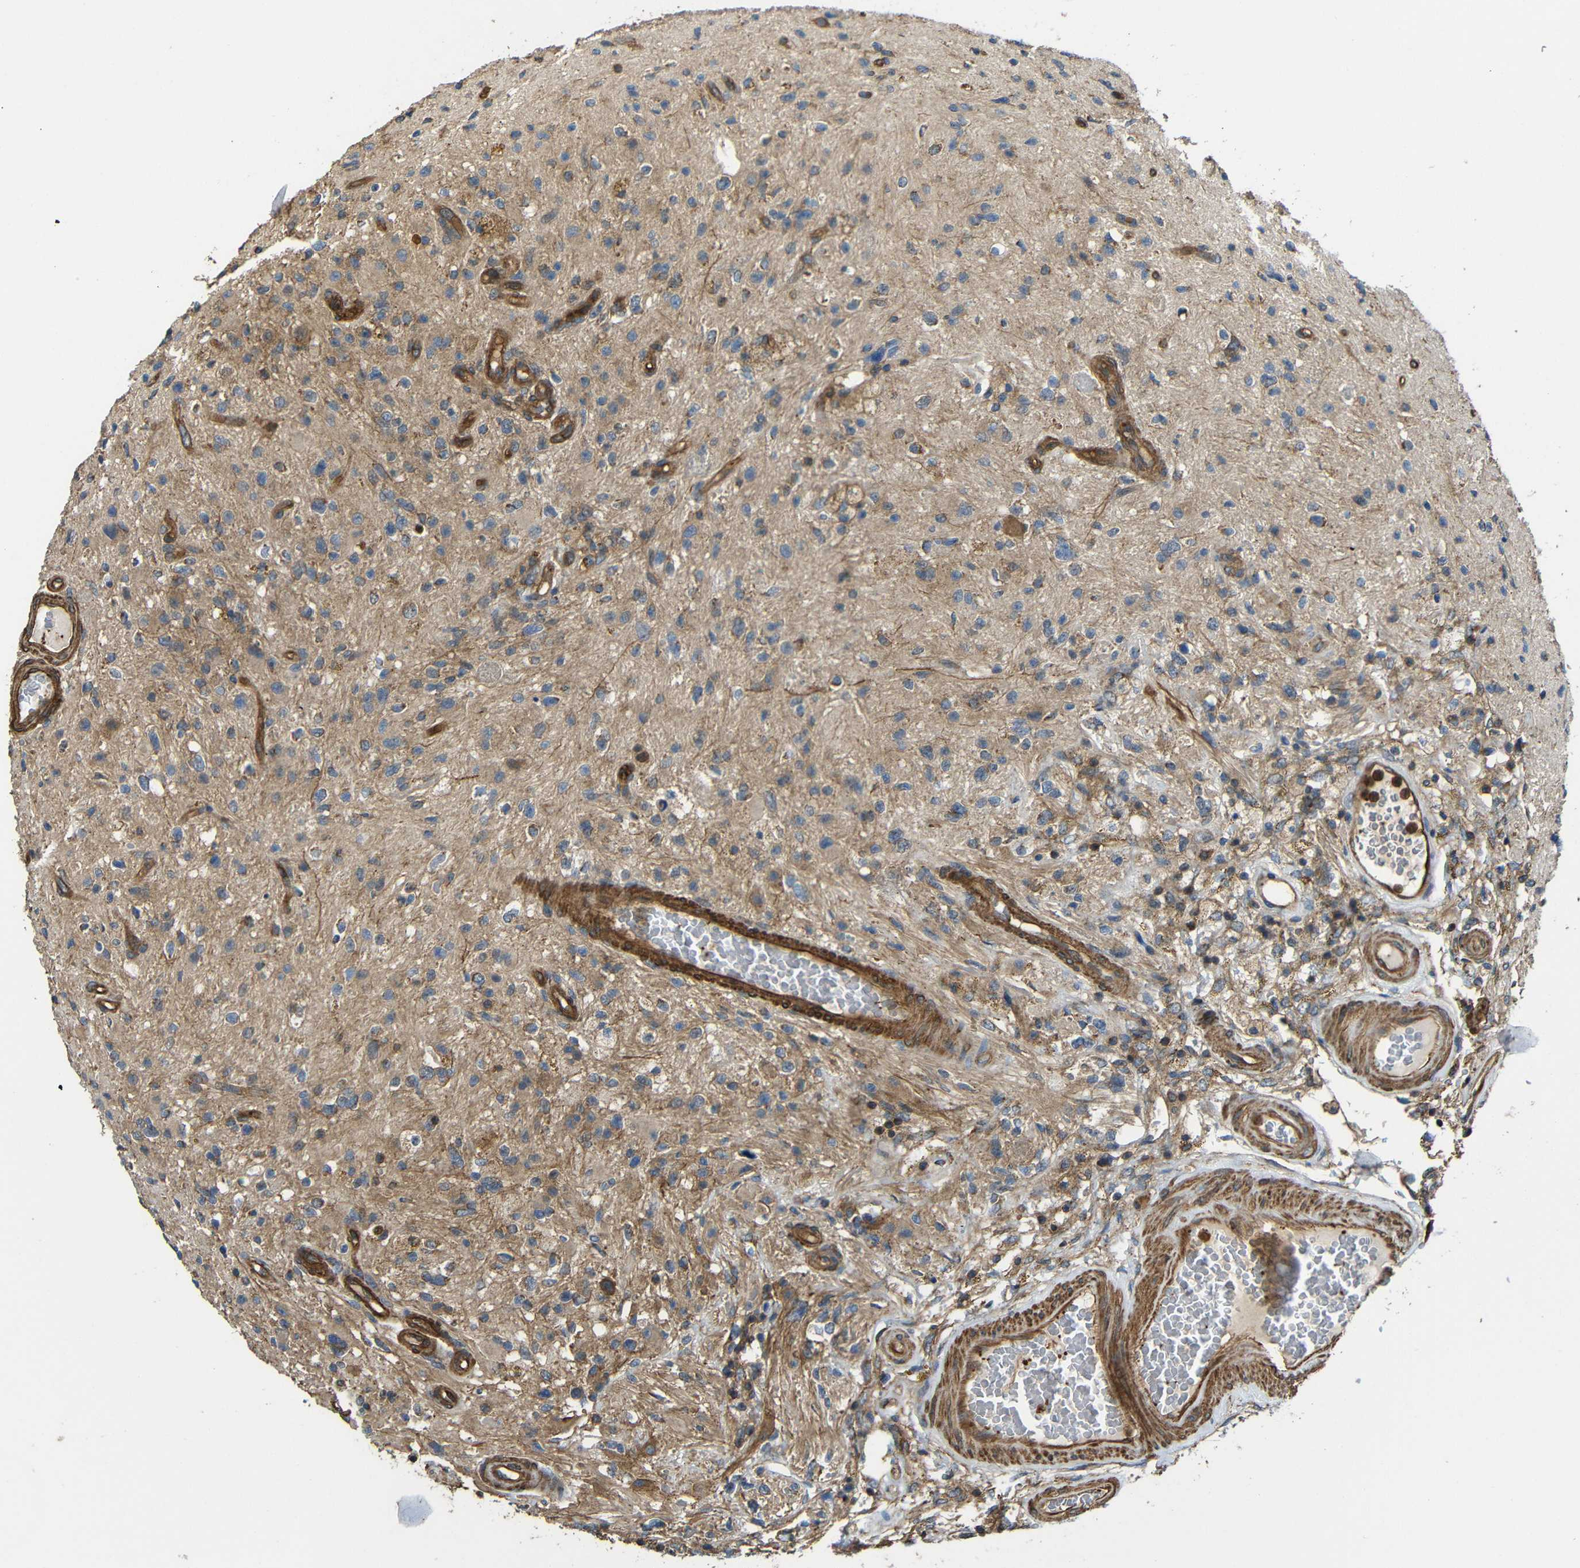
{"staining": {"intensity": "moderate", "quantity": "<25%", "location": "cytoplasmic/membranous"}, "tissue": "glioma", "cell_type": "Tumor cells", "image_type": "cancer", "snomed": [{"axis": "morphology", "description": "Glioma, malignant, High grade"}, {"axis": "topography", "description": "Brain"}], "caption": "An image of glioma stained for a protein shows moderate cytoplasmic/membranous brown staining in tumor cells.", "gene": "PTCH1", "patient": {"sex": "male", "age": 33}}